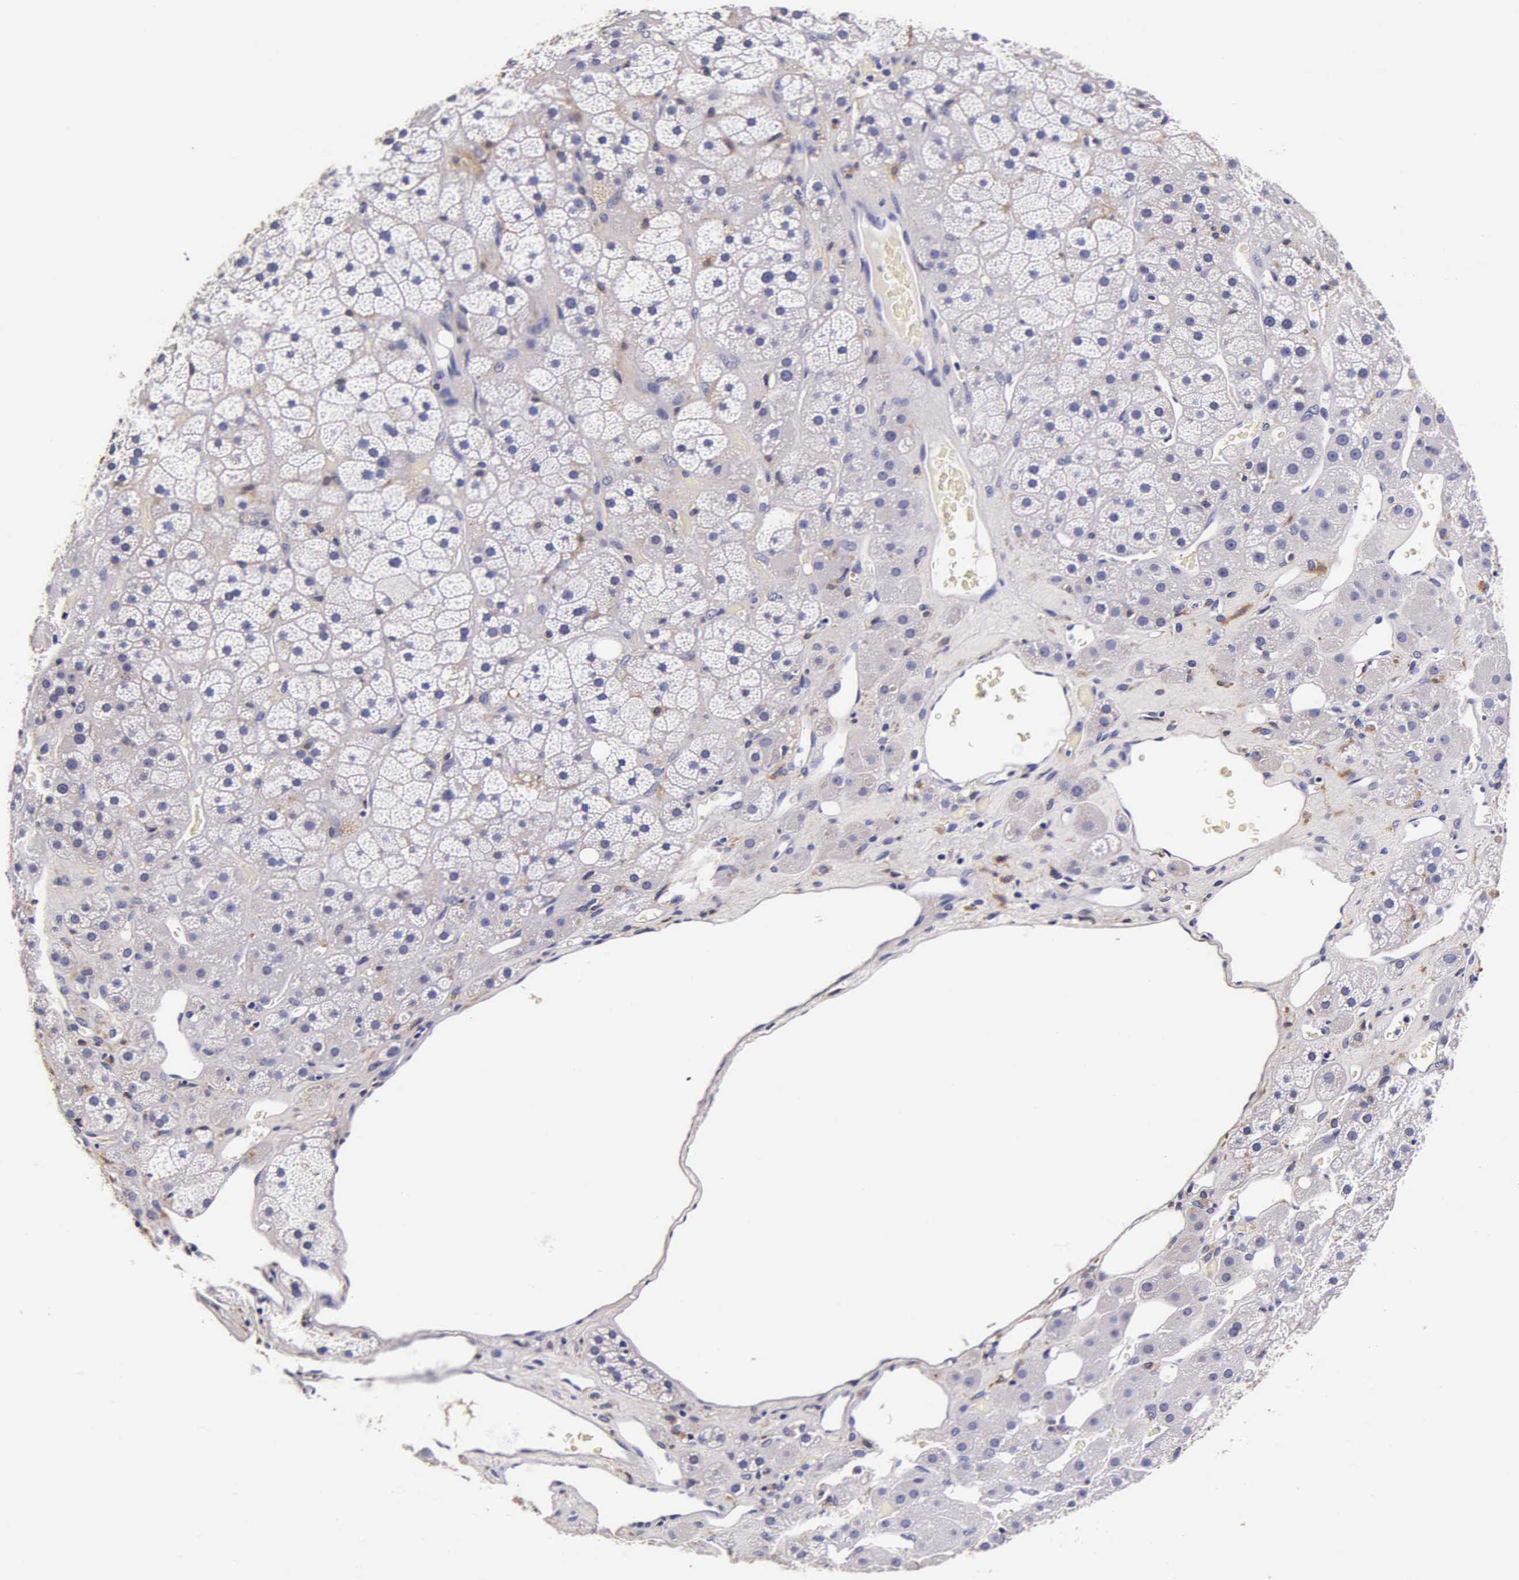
{"staining": {"intensity": "weak", "quantity": "<25%", "location": "cytoplasmic/membranous"}, "tissue": "adrenal gland", "cell_type": "Glandular cells", "image_type": "normal", "snomed": [{"axis": "morphology", "description": "Normal tissue, NOS"}, {"axis": "topography", "description": "Adrenal gland"}], "caption": "Immunohistochemistry micrograph of unremarkable adrenal gland: adrenal gland stained with DAB (3,3'-diaminobenzidine) shows no significant protein expression in glandular cells.", "gene": "CTSB", "patient": {"sex": "male", "age": 57}}